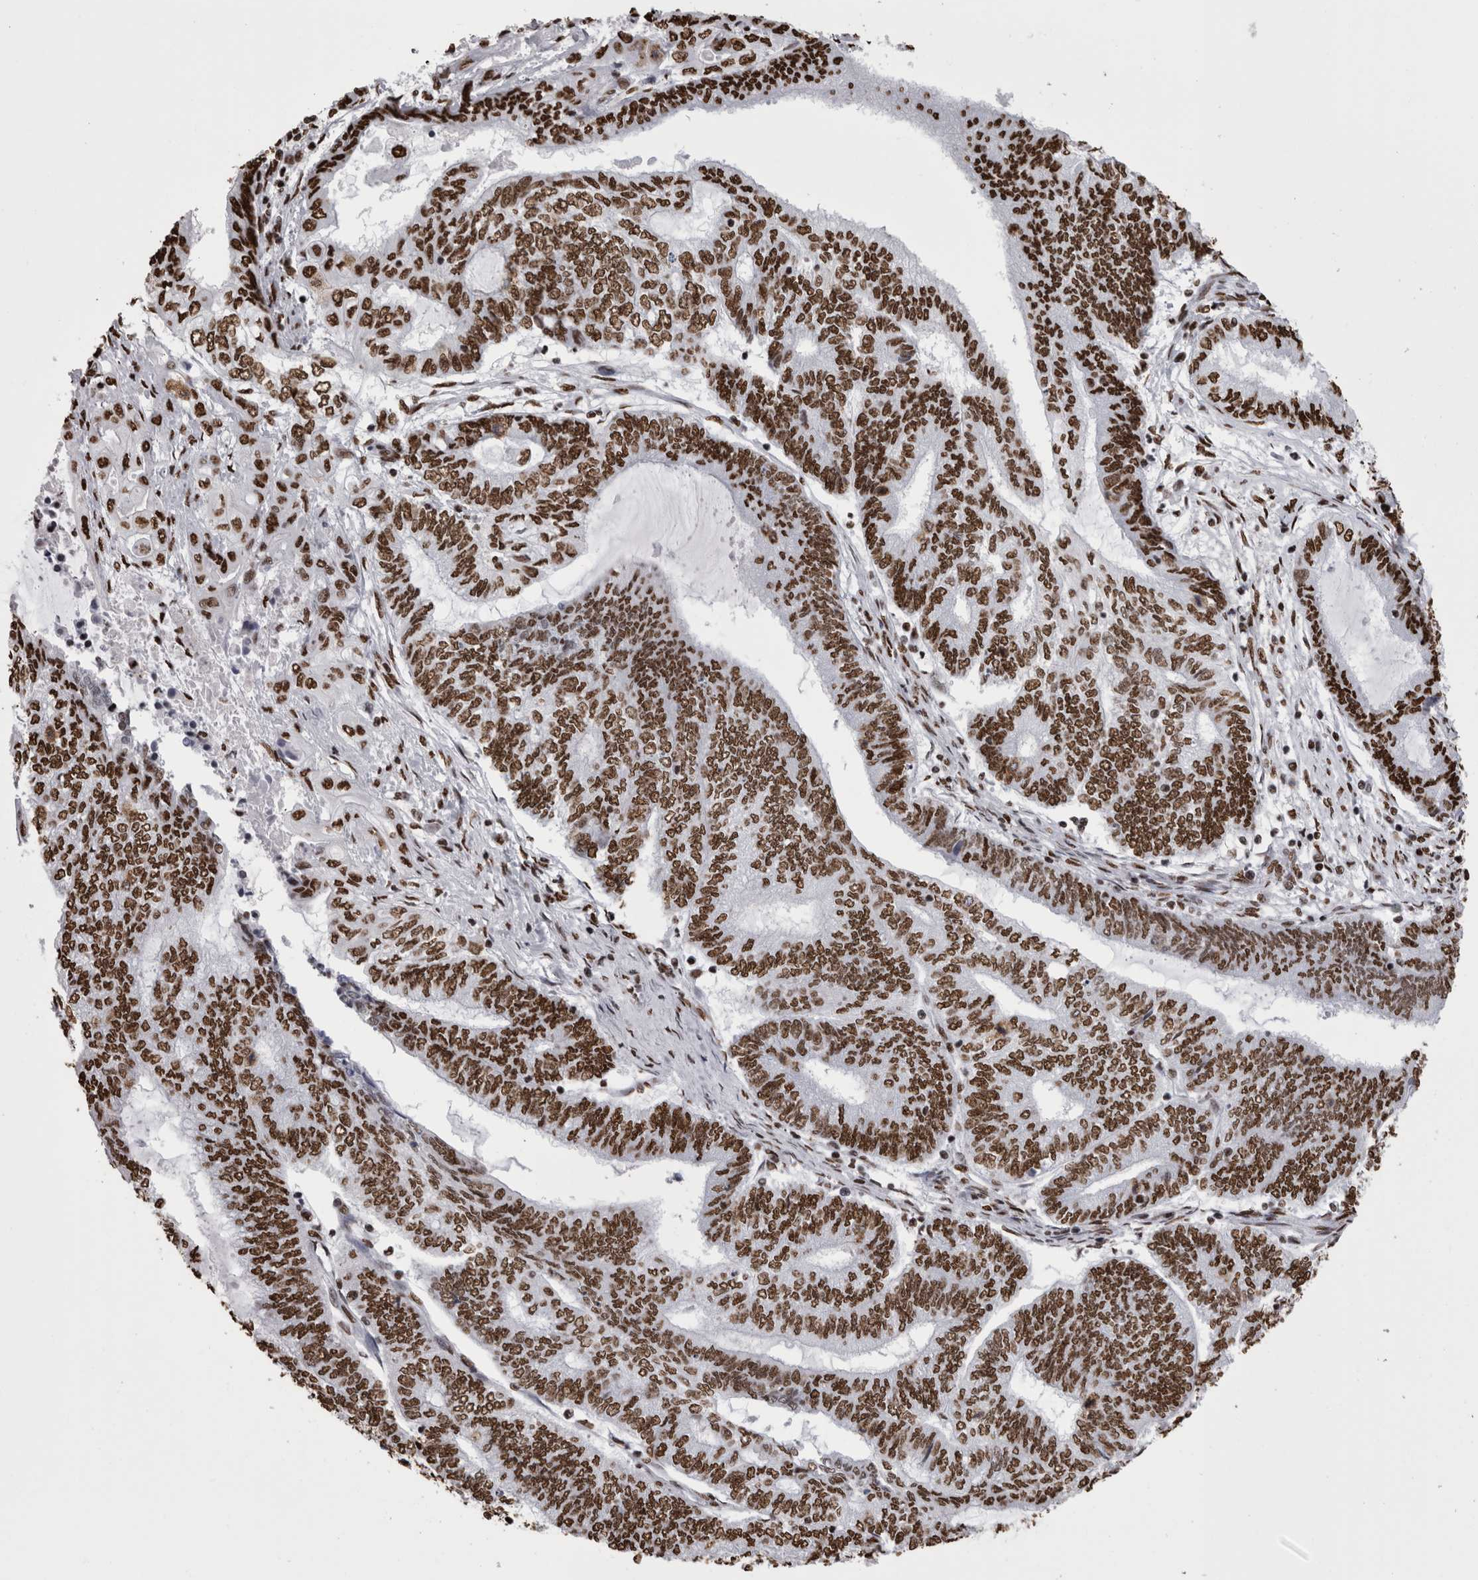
{"staining": {"intensity": "strong", "quantity": ">75%", "location": "nuclear"}, "tissue": "endometrial cancer", "cell_type": "Tumor cells", "image_type": "cancer", "snomed": [{"axis": "morphology", "description": "Adenocarcinoma, NOS"}, {"axis": "topography", "description": "Uterus"}, {"axis": "topography", "description": "Endometrium"}], "caption": "This is a micrograph of immunohistochemistry staining of endometrial adenocarcinoma, which shows strong expression in the nuclear of tumor cells.", "gene": "HNRNPM", "patient": {"sex": "female", "age": 70}}